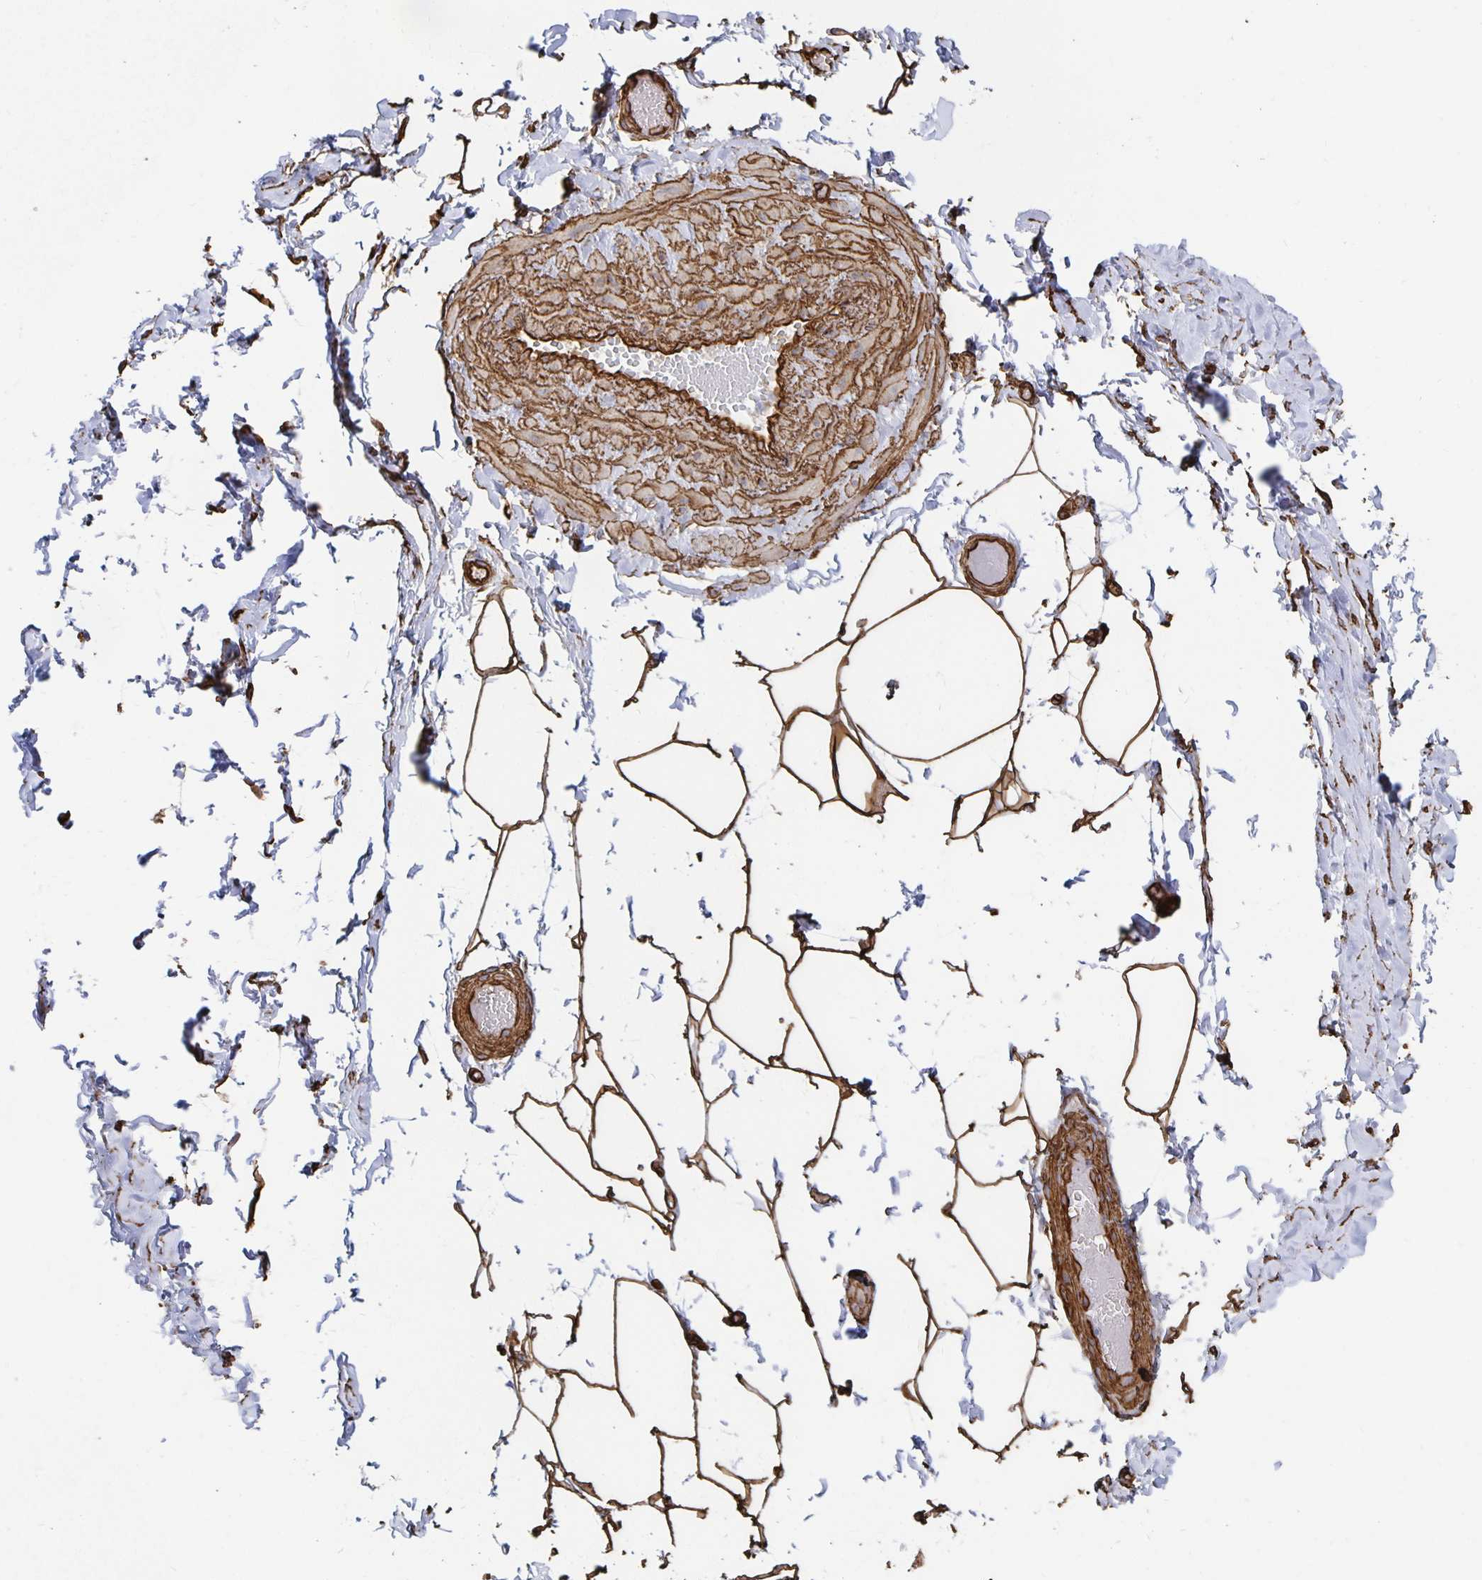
{"staining": {"intensity": "strong", "quantity": ">75%", "location": "cytoplasmic/membranous"}, "tissue": "adipose tissue", "cell_type": "Adipocytes", "image_type": "normal", "snomed": [{"axis": "morphology", "description": "Normal tissue, NOS"}, {"axis": "topography", "description": "Soft tissue"}, {"axis": "topography", "description": "Adipose tissue"}, {"axis": "topography", "description": "Vascular tissue"}, {"axis": "topography", "description": "Peripheral nerve tissue"}], "caption": "High-power microscopy captured an immunohistochemistry (IHC) micrograph of normal adipose tissue, revealing strong cytoplasmic/membranous positivity in about >75% of adipocytes. The protein is shown in brown color, while the nuclei are stained blue.", "gene": "VIPR2", "patient": {"sex": "male", "age": 29}}